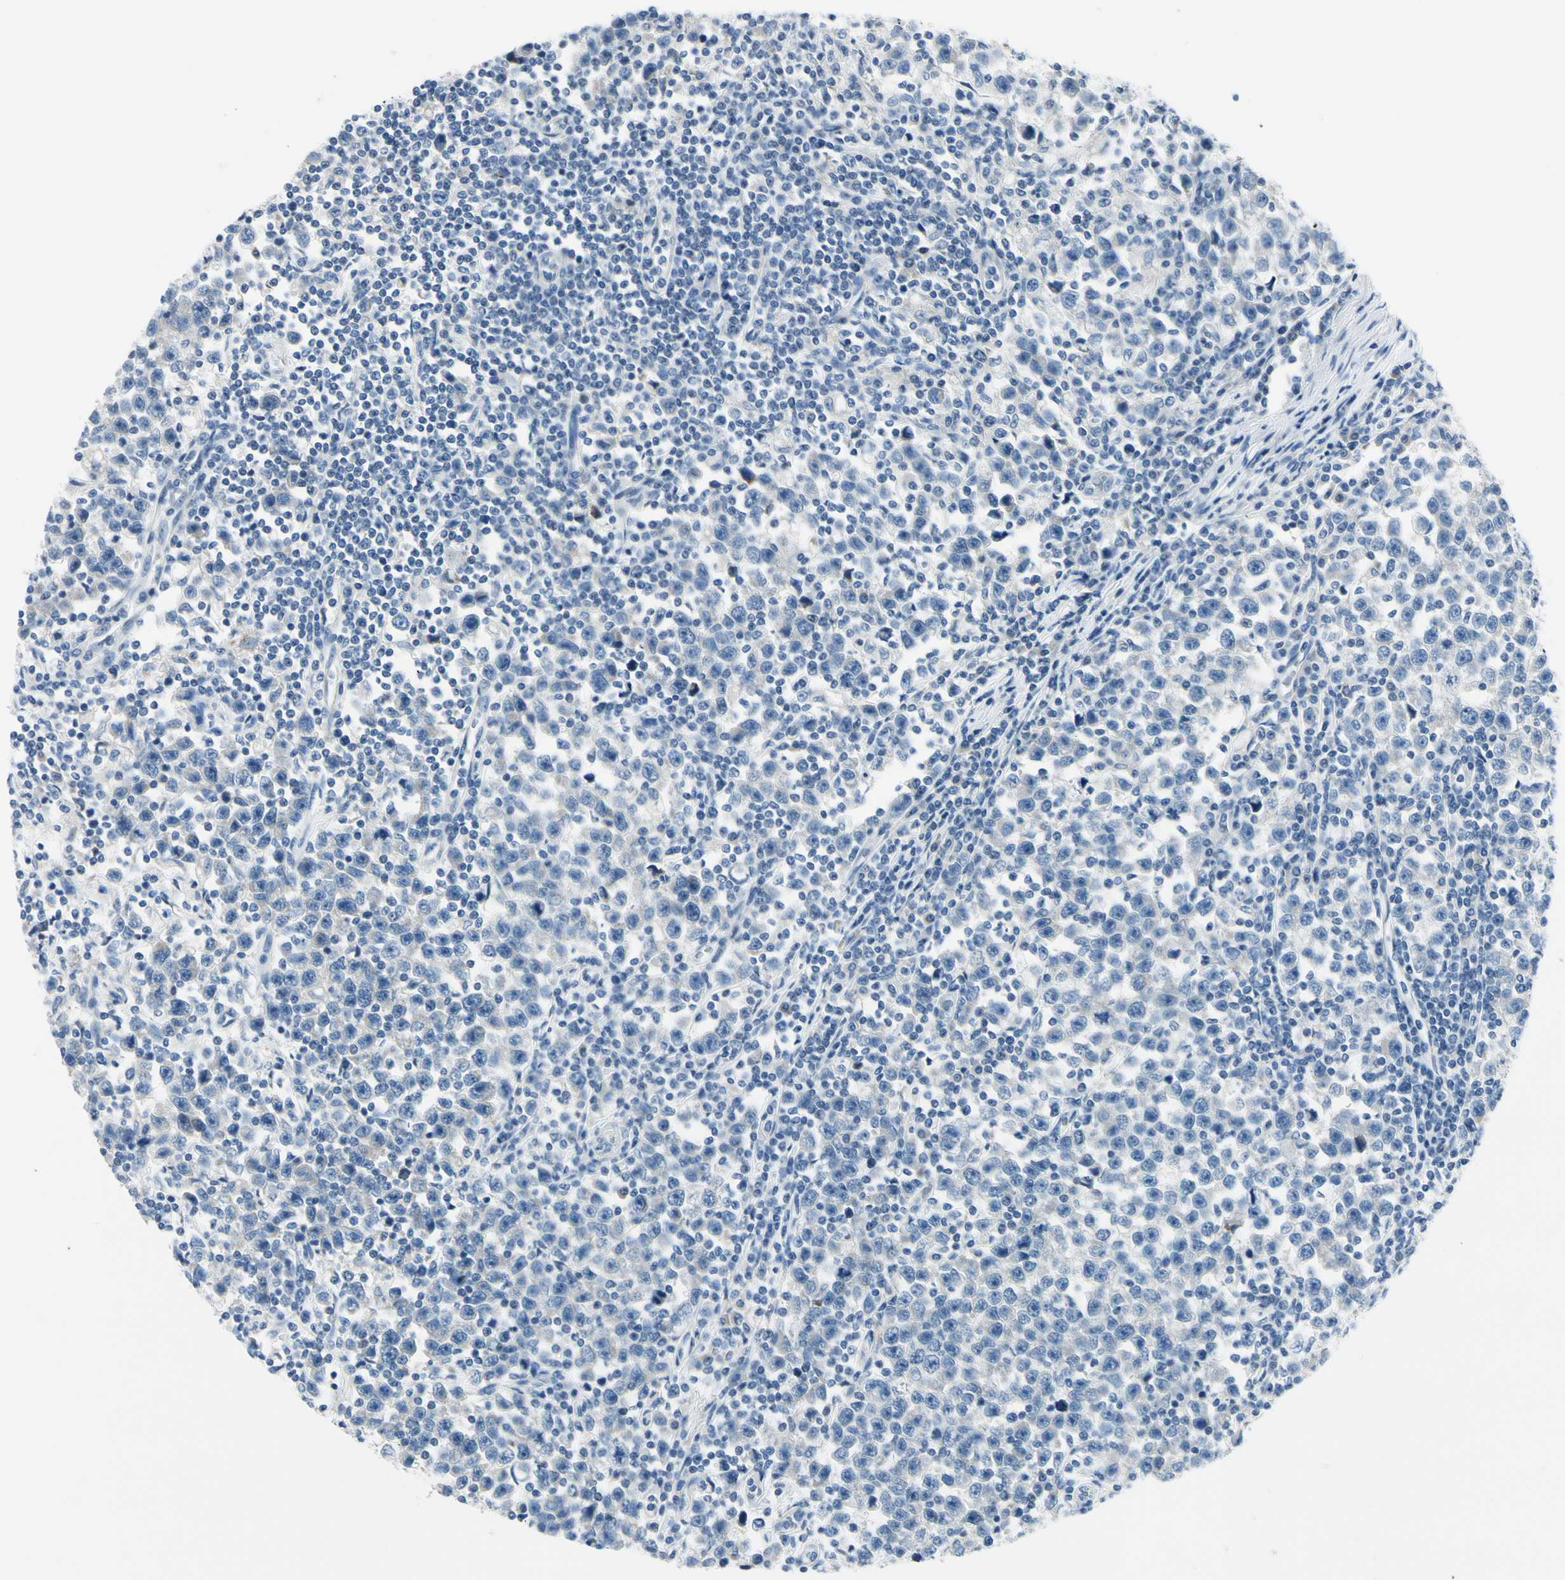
{"staining": {"intensity": "negative", "quantity": "none", "location": "none"}, "tissue": "testis cancer", "cell_type": "Tumor cells", "image_type": "cancer", "snomed": [{"axis": "morphology", "description": "Seminoma, NOS"}, {"axis": "topography", "description": "Testis"}], "caption": "IHC image of neoplastic tissue: human seminoma (testis) stained with DAB reveals no significant protein positivity in tumor cells.", "gene": "PEBP1", "patient": {"sex": "male", "age": 43}}